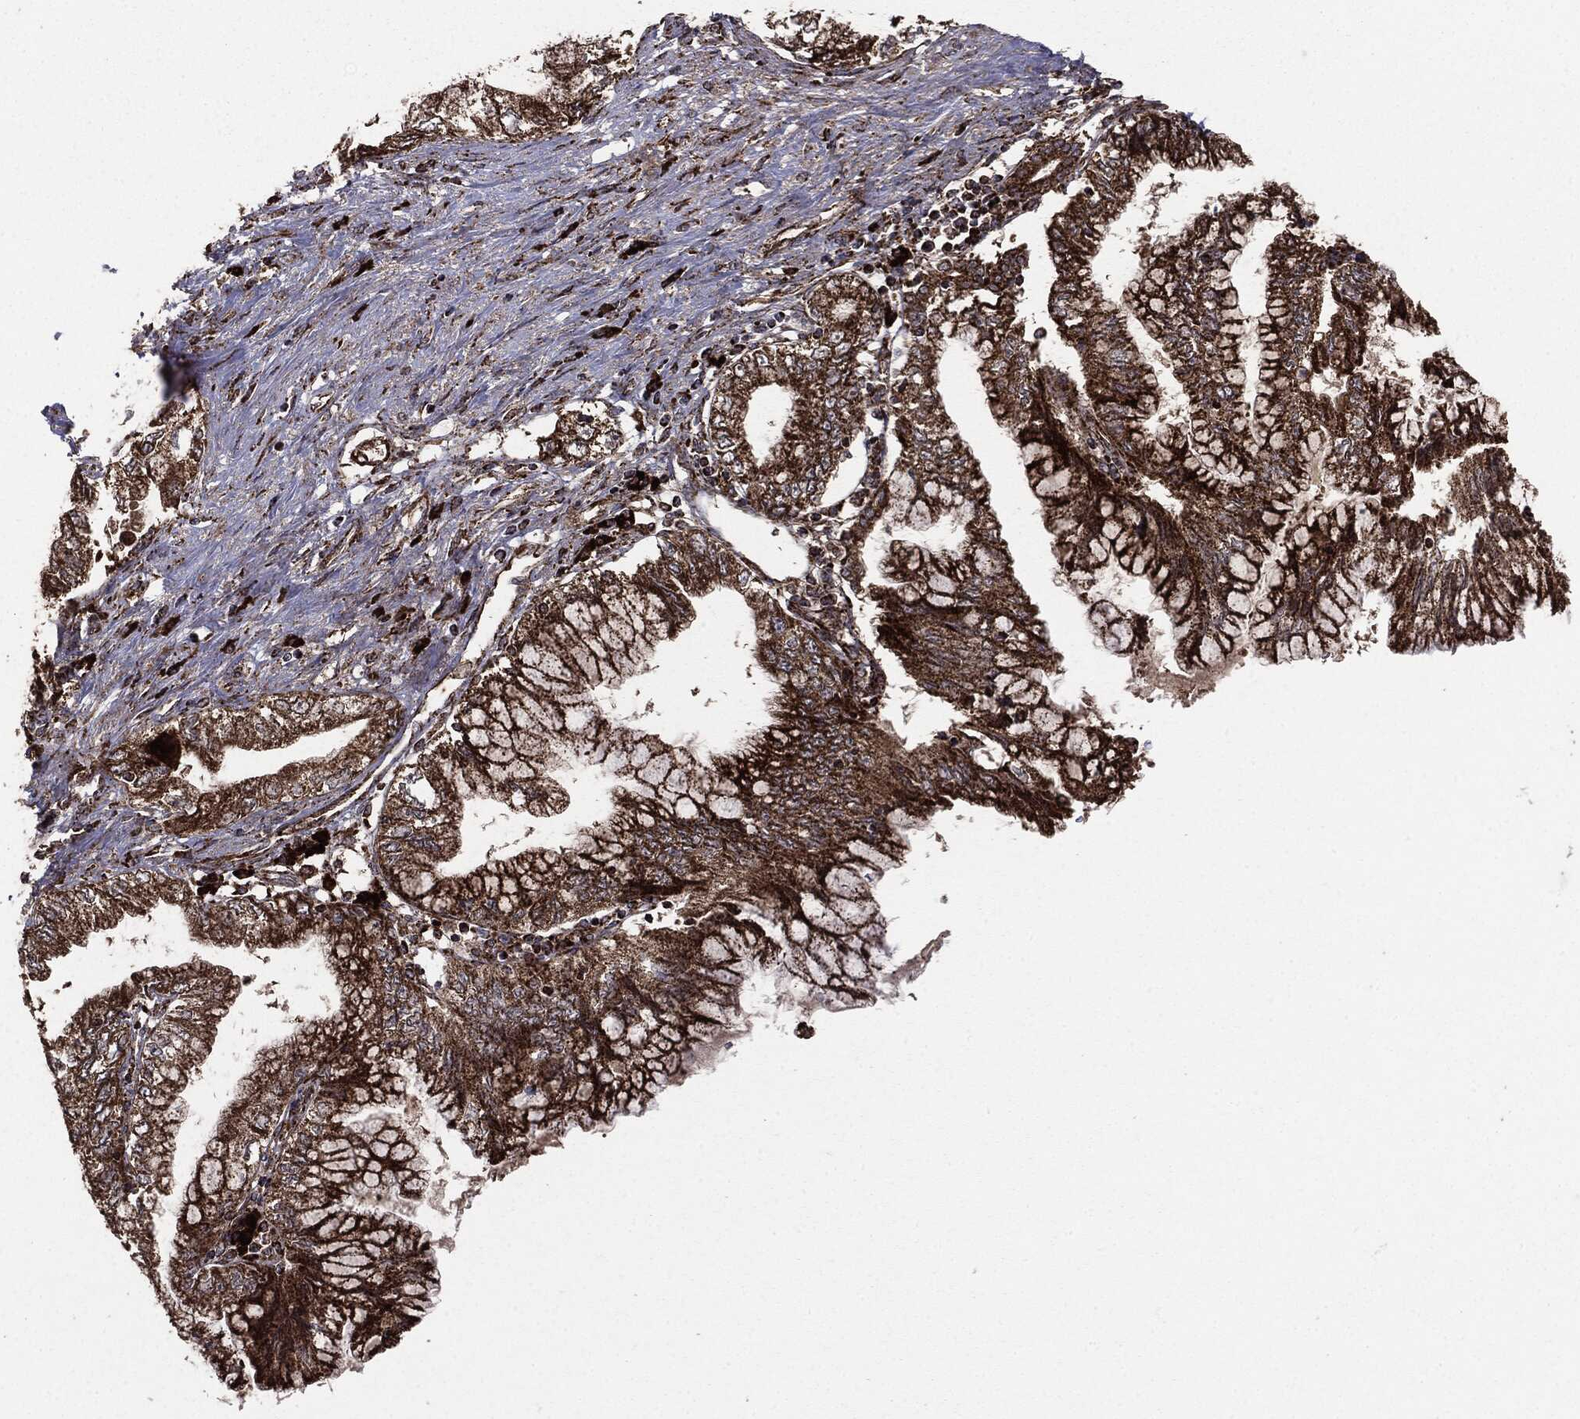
{"staining": {"intensity": "strong", "quantity": ">75%", "location": "cytoplasmic/membranous"}, "tissue": "pancreatic cancer", "cell_type": "Tumor cells", "image_type": "cancer", "snomed": [{"axis": "morphology", "description": "Adenocarcinoma, NOS"}, {"axis": "topography", "description": "Pancreas"}], "caption": "A high amount of strong cytoplasmic/membranous expression is seen in approximately >75% of tumor cells in pancreatic adenocarcinoma tissue.", "gene": "MAP2K1", "patient": {"sex": "female", "age": 73}}